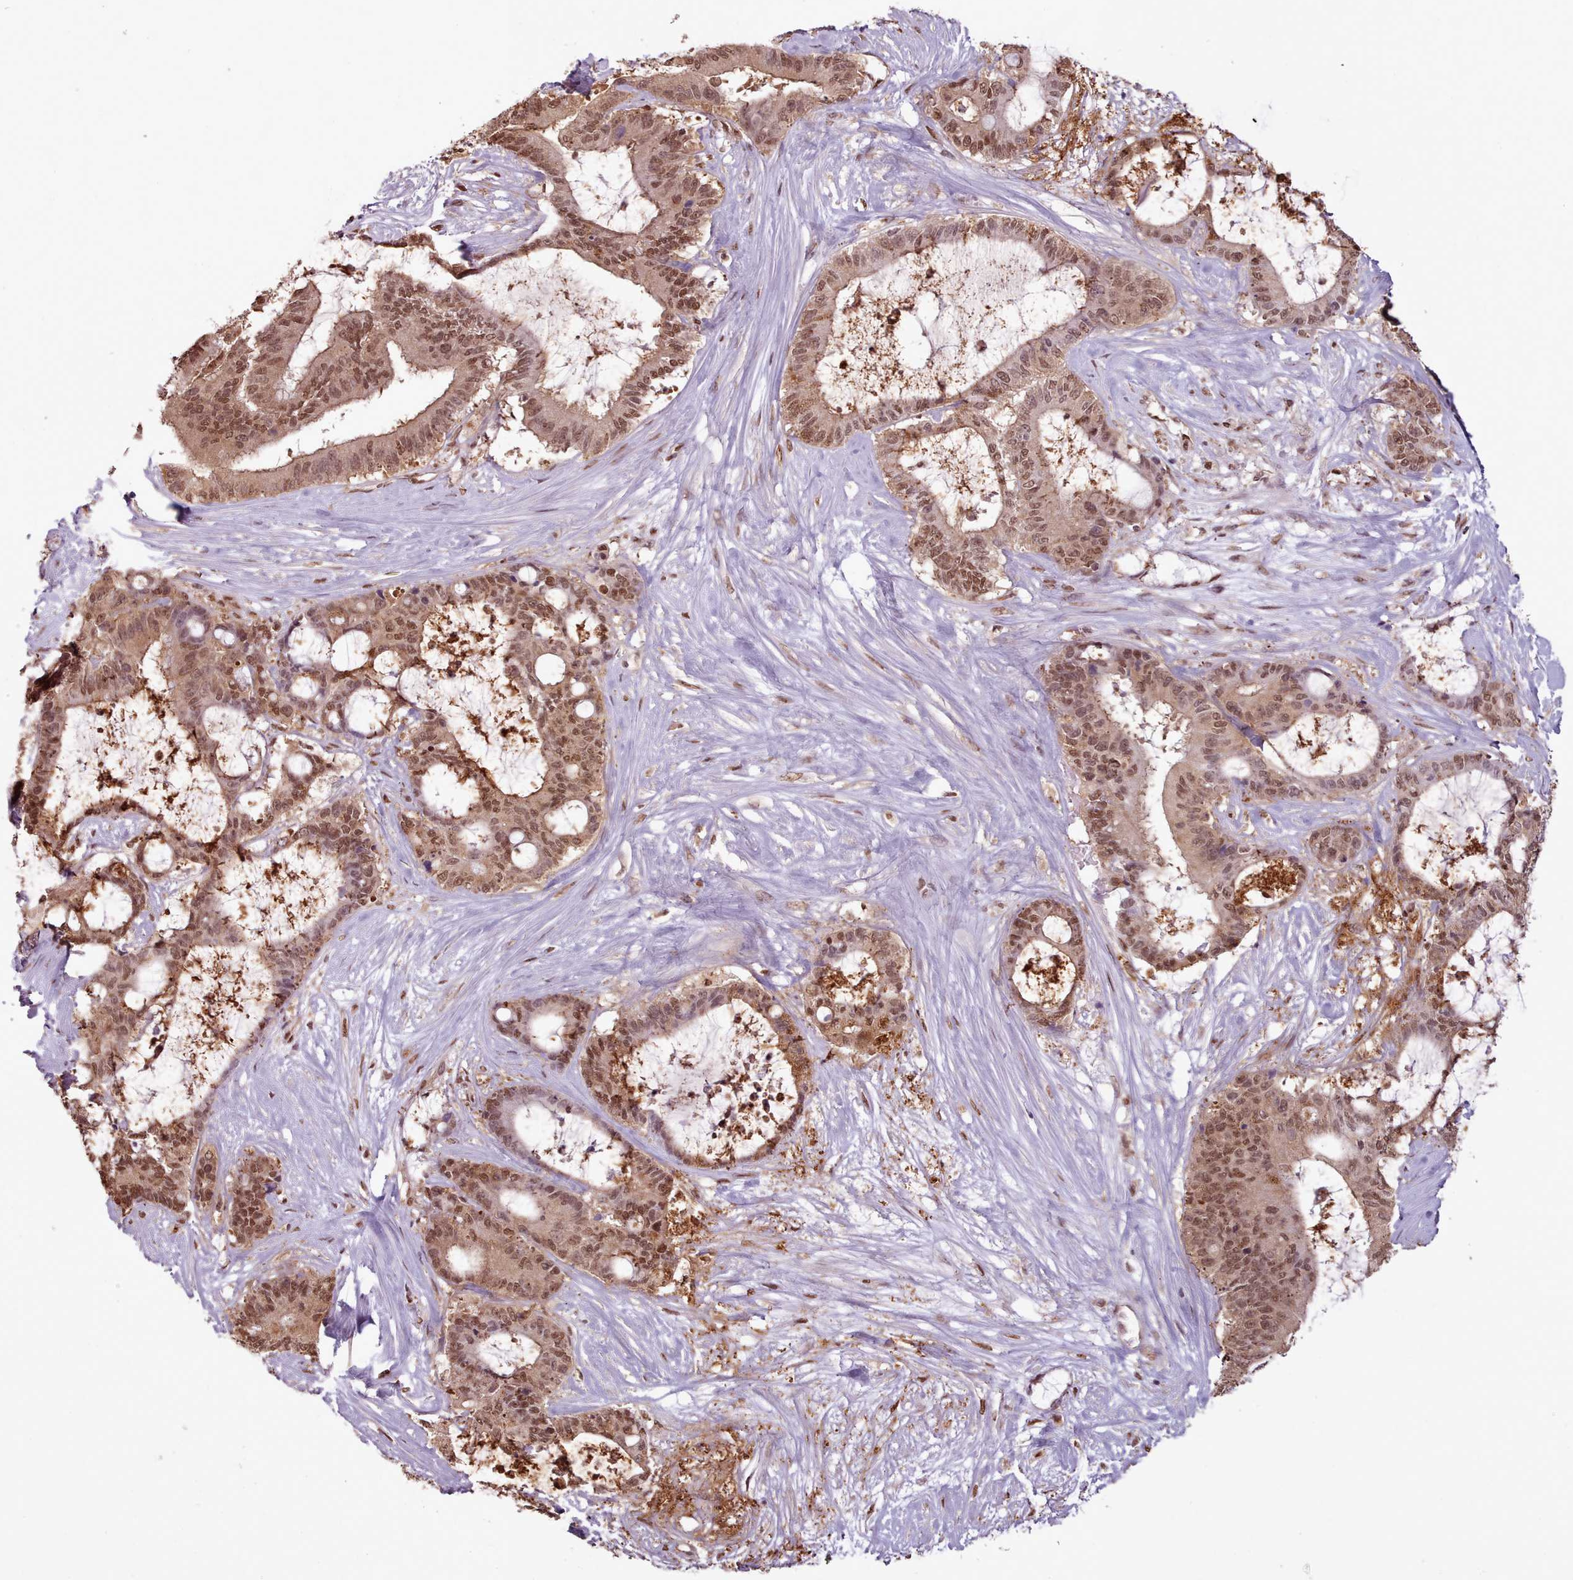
{"staining": {"intensity": "moderate", "quantity": ">75%", "location": "cytoplasmic/membranous,nuclear"}, "tissue": "liver cancer", "cell_type": "Tumor cells", "image_type": "cancer", "snomed": [{"axis": "morphology", "description": "Normal tissue, NOS"}, {"axis": "morphology", "description": "Cholangiocarcinoma"}, {"axis": "topography", "description": "Liver"}, {"axis": "topography", "description": "Peripheral nerve tissue"}], "caption": "IHC histopathology image of human liver cholangiocarcinoma stained for a protein (brown), which demonstrates medium levels of moderate cytoplasmic/membranous and nuclear positivity in approximately >75% of tumor cells.", "gene": "RPS27A", "patient": {"sex": "female", "age": 73}}